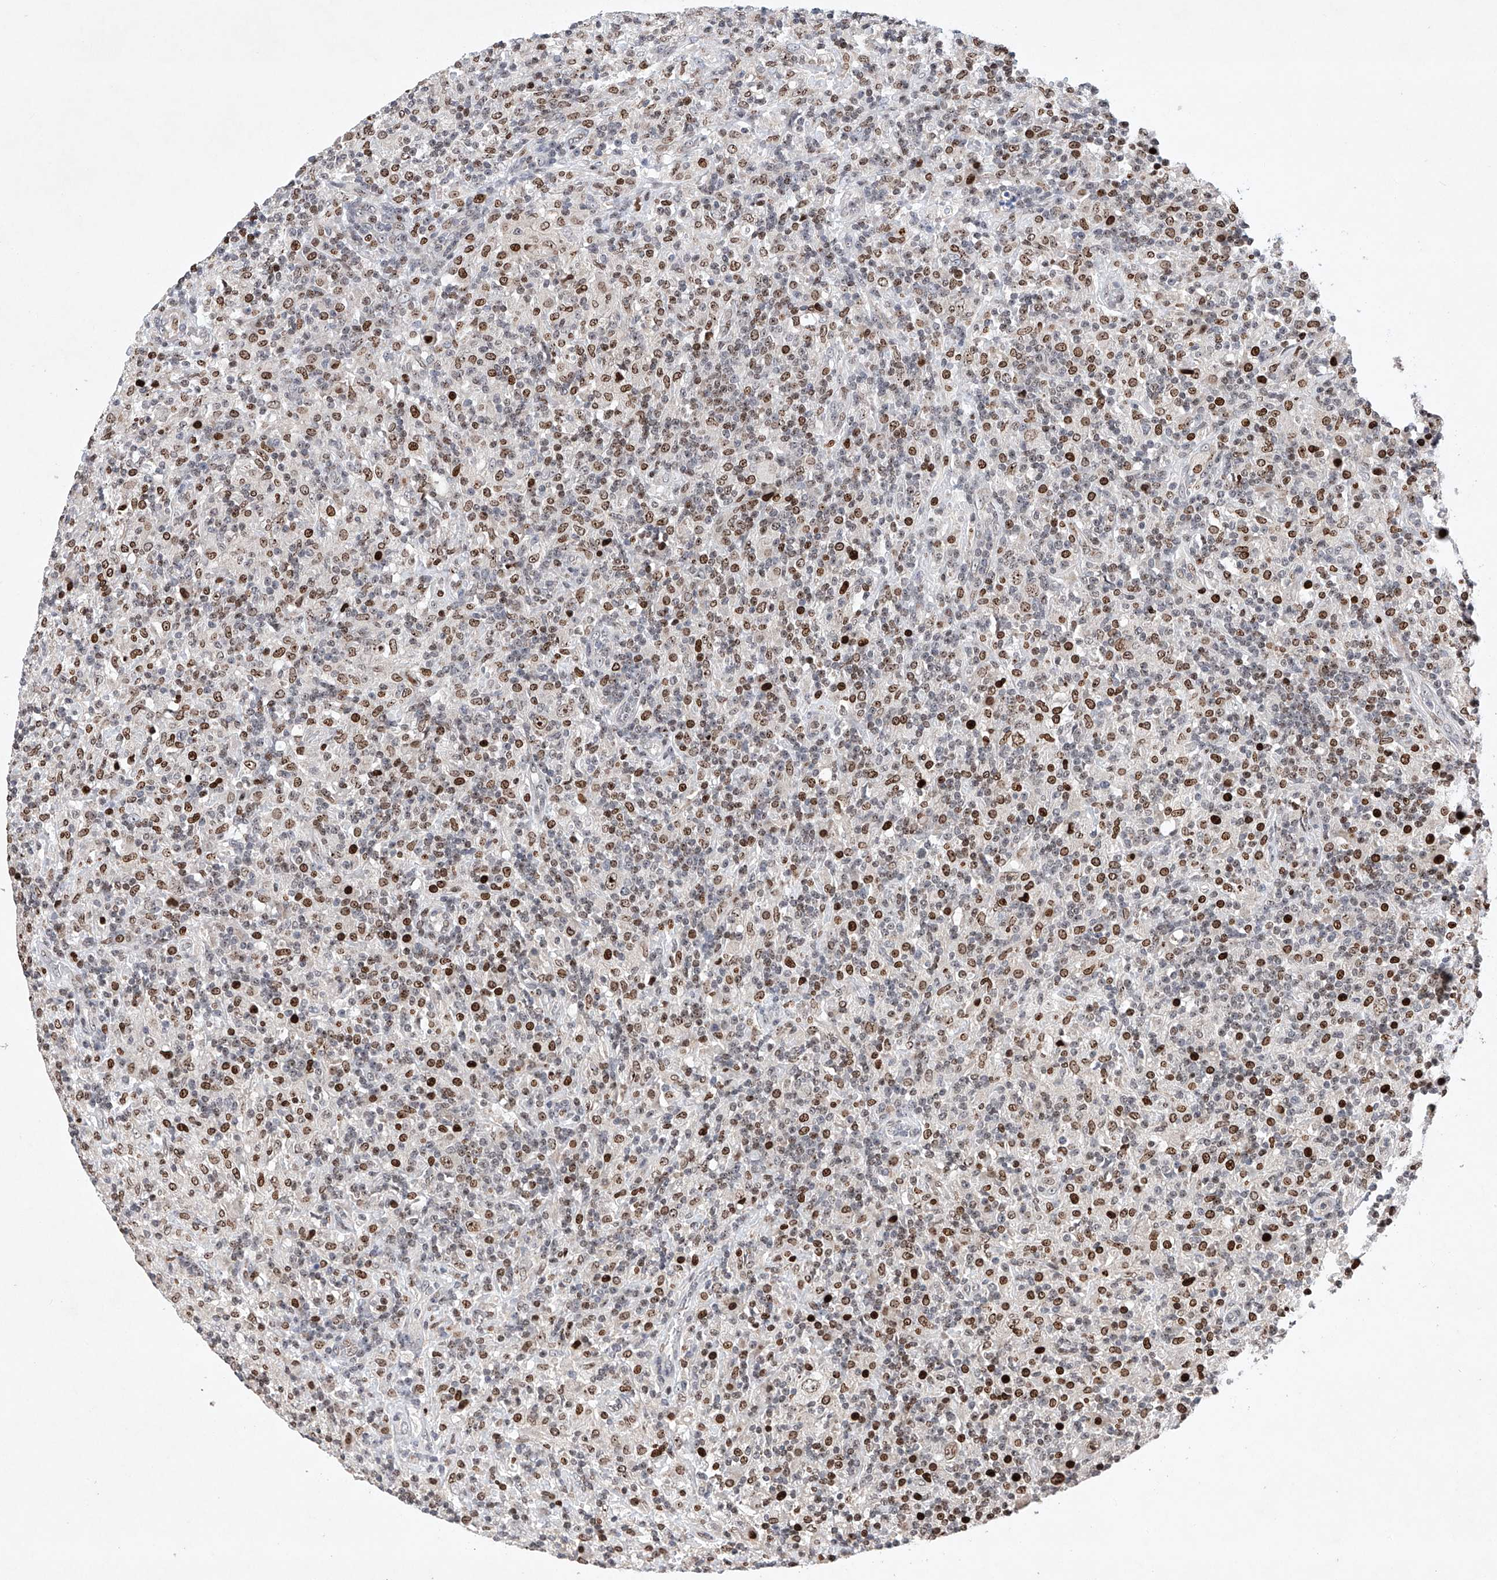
{"staining": {"intensity": "moderate", "quantity": ">75%", "location": "nuclear"}, "tissue": "lymphoma", "cell_type": "Tumor cells", "image_type": "cancer", "snomed": [{"axis": "morphology", "description": "Hodgkin's disease, NOS"}, {"axis": "topography", "description": "Lymph node"}], "caption": "This is a histology image of IHC staining of Hodgkin's disease, which shows moderate staining in the nuclear of tumor cells.", "gene": "AFG1L", "patient": {"sex": "male", "age": 70}}